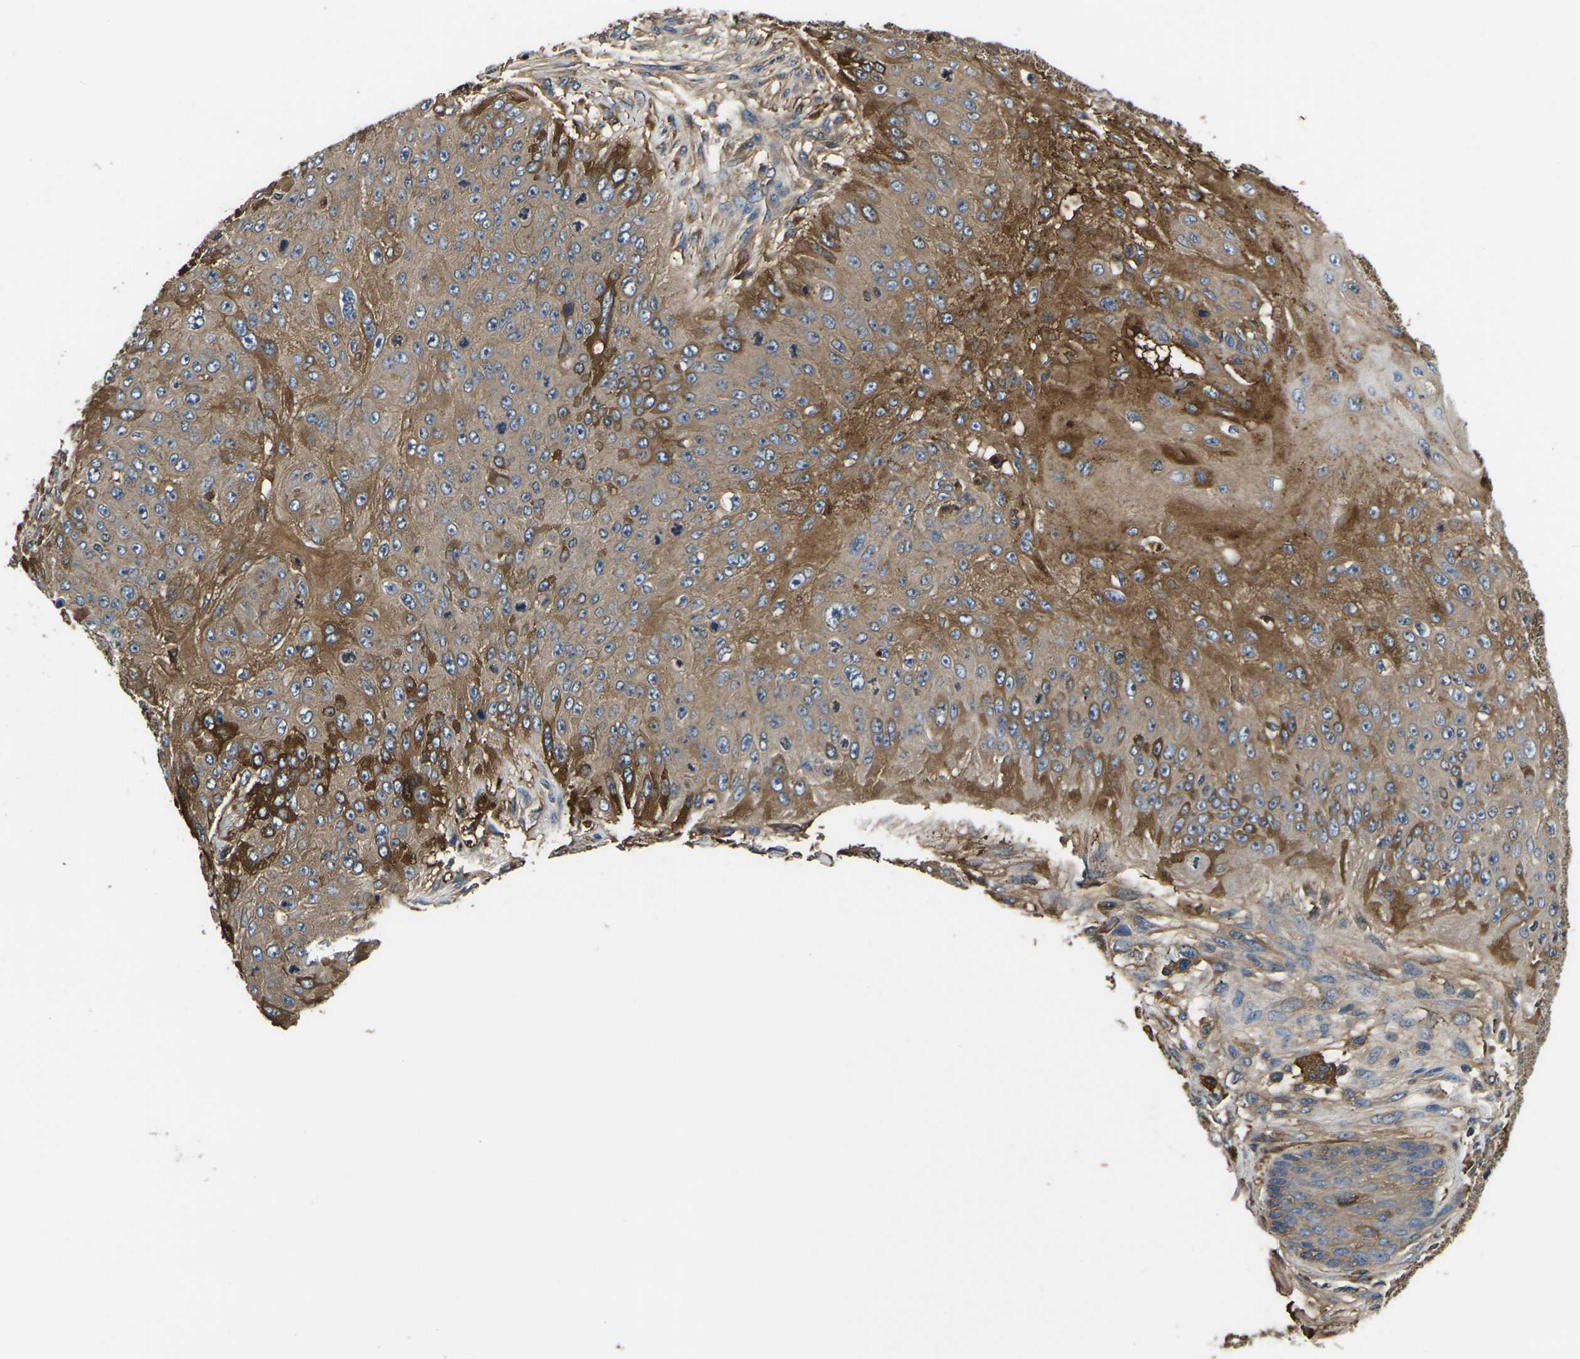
{"staining": {"intensity": "moderate", "quantity": ">75%", "location": "cytoplasmic/membranous"}, "tissue": "skin cancer", "cell_type": "Tumor cells", "image_type": "cancer", "snomed": [{"axis": "morphology", "description": "Squamous cell carcinoma, NOS"}, {"axis": "topography", "description": "Skin"}], "caption": "Protein staining displays moderate cytoplasmic/membranous expression in approximately >75% of tumor cells in skin cancer (squamous cell carcinoma).", "gene": "HSPG2", "patient": {"sex": "female", "age": 80}}